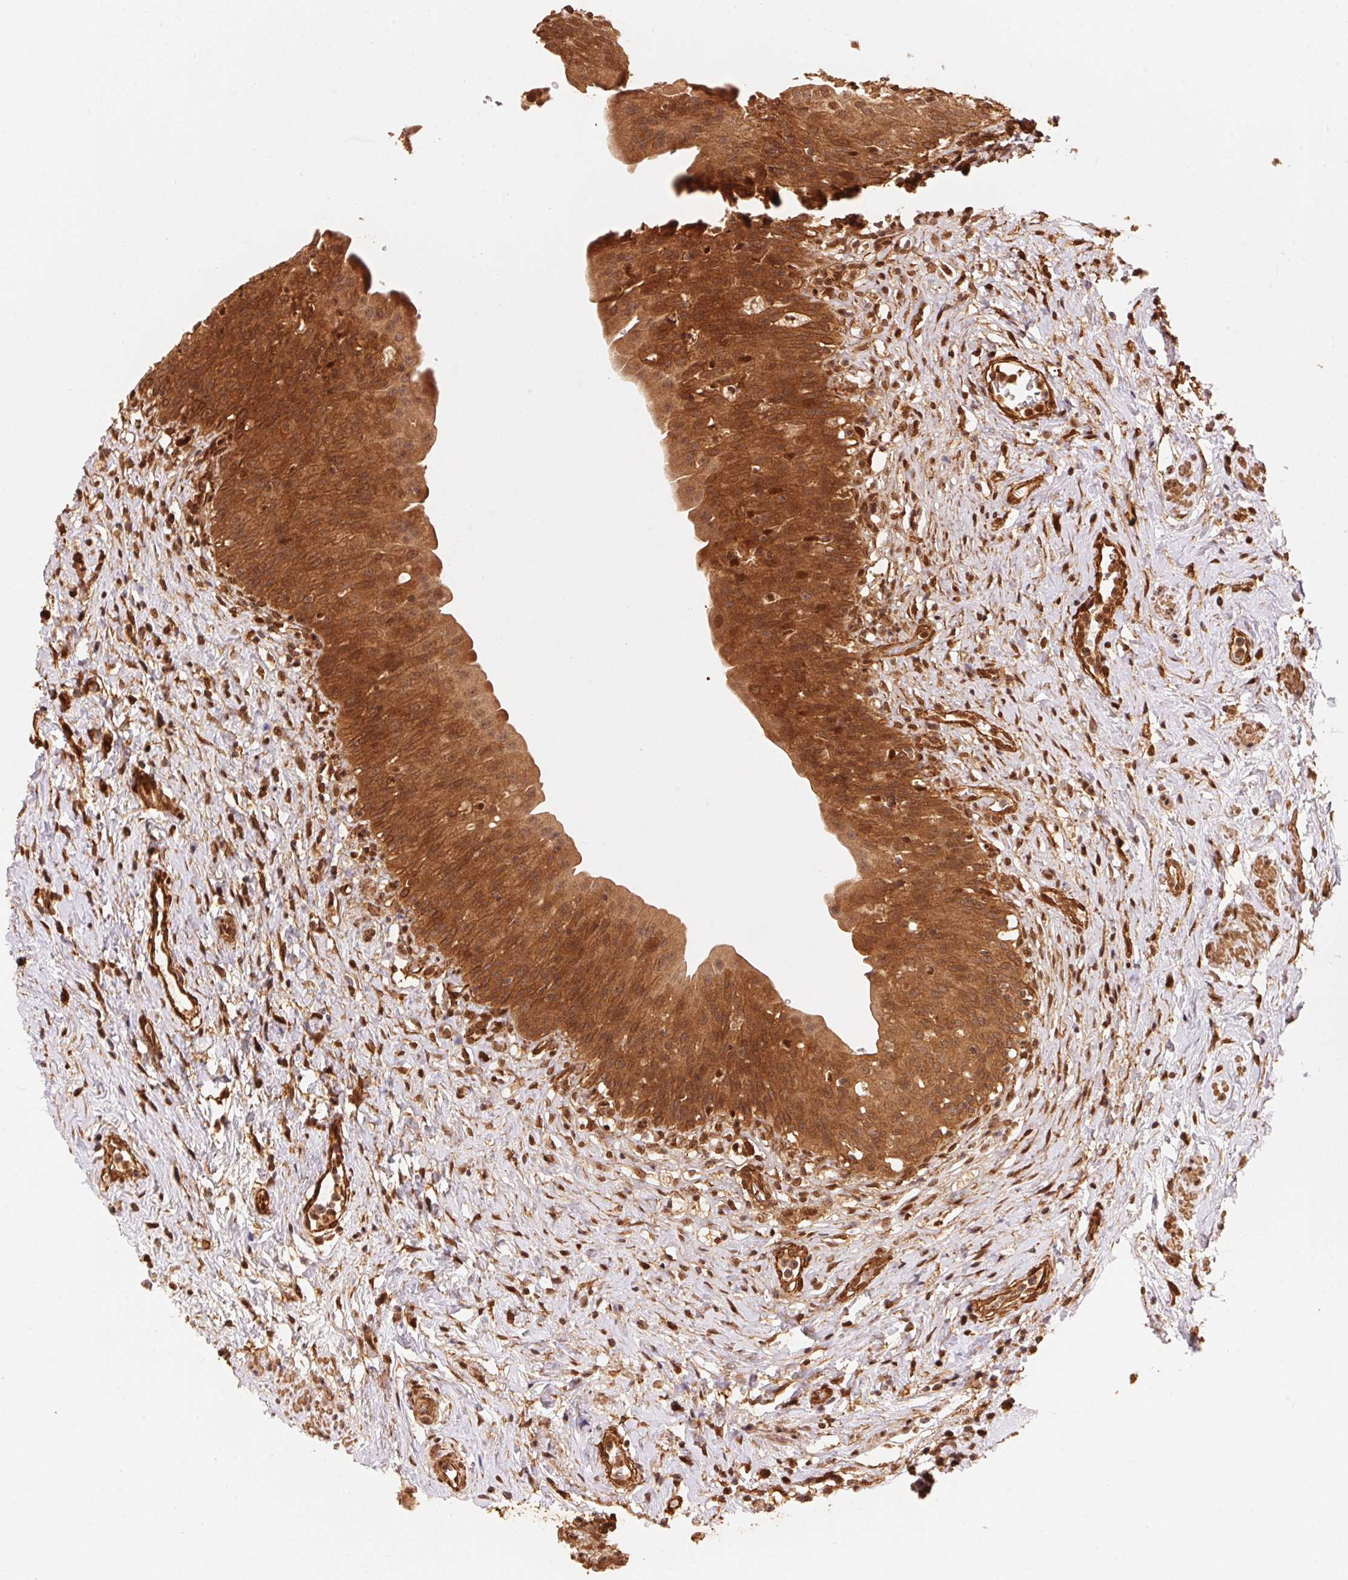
{"staining": {"intensity": "strong", "quantity": ">75%", "location": "cytoplasmic/membranous,nuclear"}, "tissue": "urinary bladder", "cell_type": "Urothelial cells", "image_type": "normal", "snomed": [{"axis": "morphology", "description": "Normal tissue, NOS"}, {"axis": "topography", "description": "Urinary bladder"}], "caption": "High-power microscopy captured an immunohistochemistry (IHC) image of benign urinary bladder, revealing strong cytoplasmic/membranous,nuclear positivity in about >75% of urothelial cells.", "gene": "TNIP2", "patient": {"sex": "male", "age": 76}}